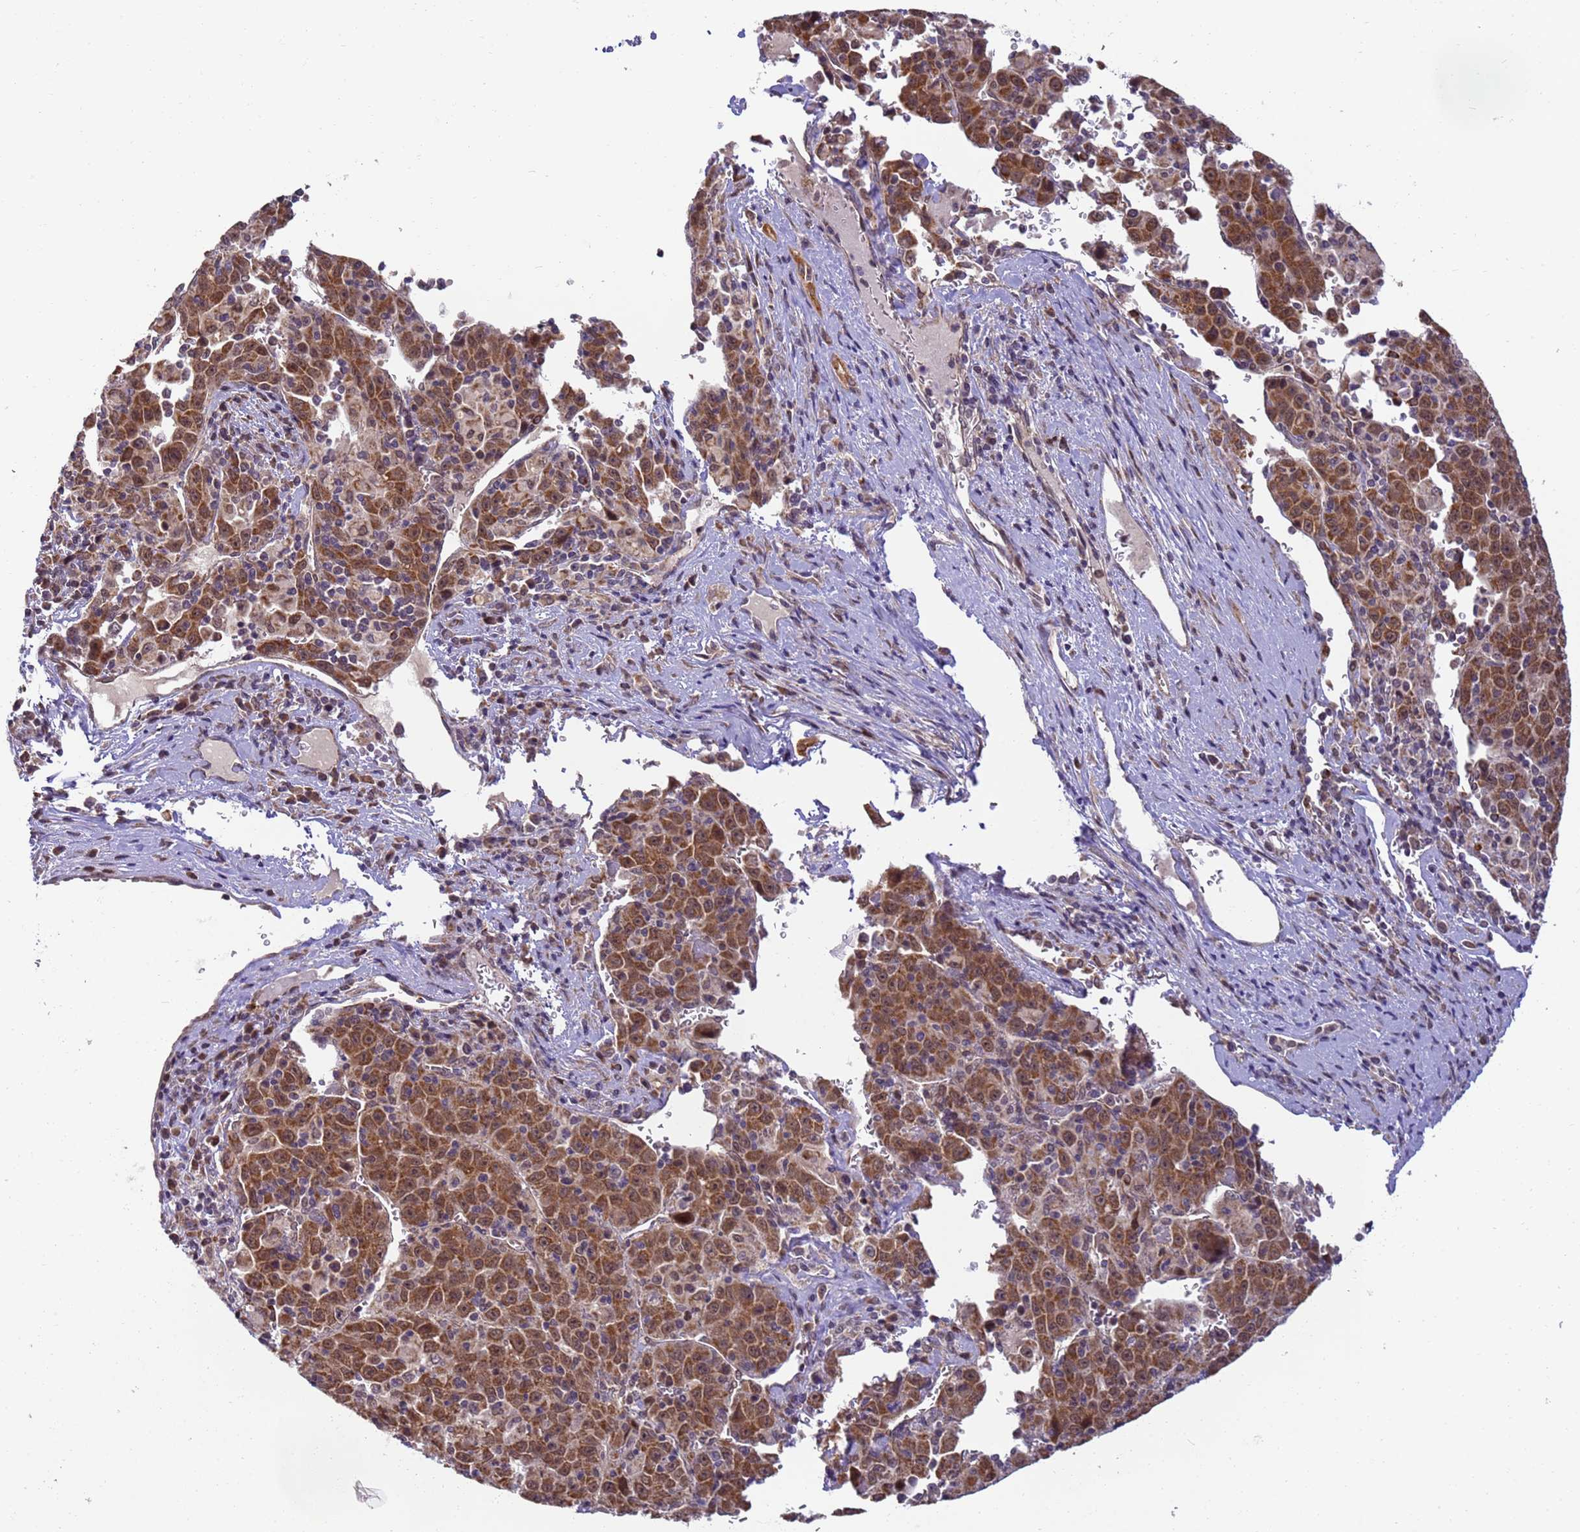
{"staining": {"intensity": "moderate", "quantity": ">75%", "location": "cytoplasmic/membranous,nuclear"}, "tissue": "liver cancer", "cell_type": "Tumor cells", "image_type": "cancer", "snomed": [{"axis": "morphology", "description": "Carcinoma, Hepatocellular, NOS"}, {"axis": "topography", "description": "Liver"}], "caption": "Immunohistochemical staining of liver cancer demonstrates medium levels of moderate cytoplasmic/membranous and nuclear protein positivity in approximately >75% of tumor cells.", "gene": "RAPGEF3", "patient": {"sex": "female", "age": 53}}